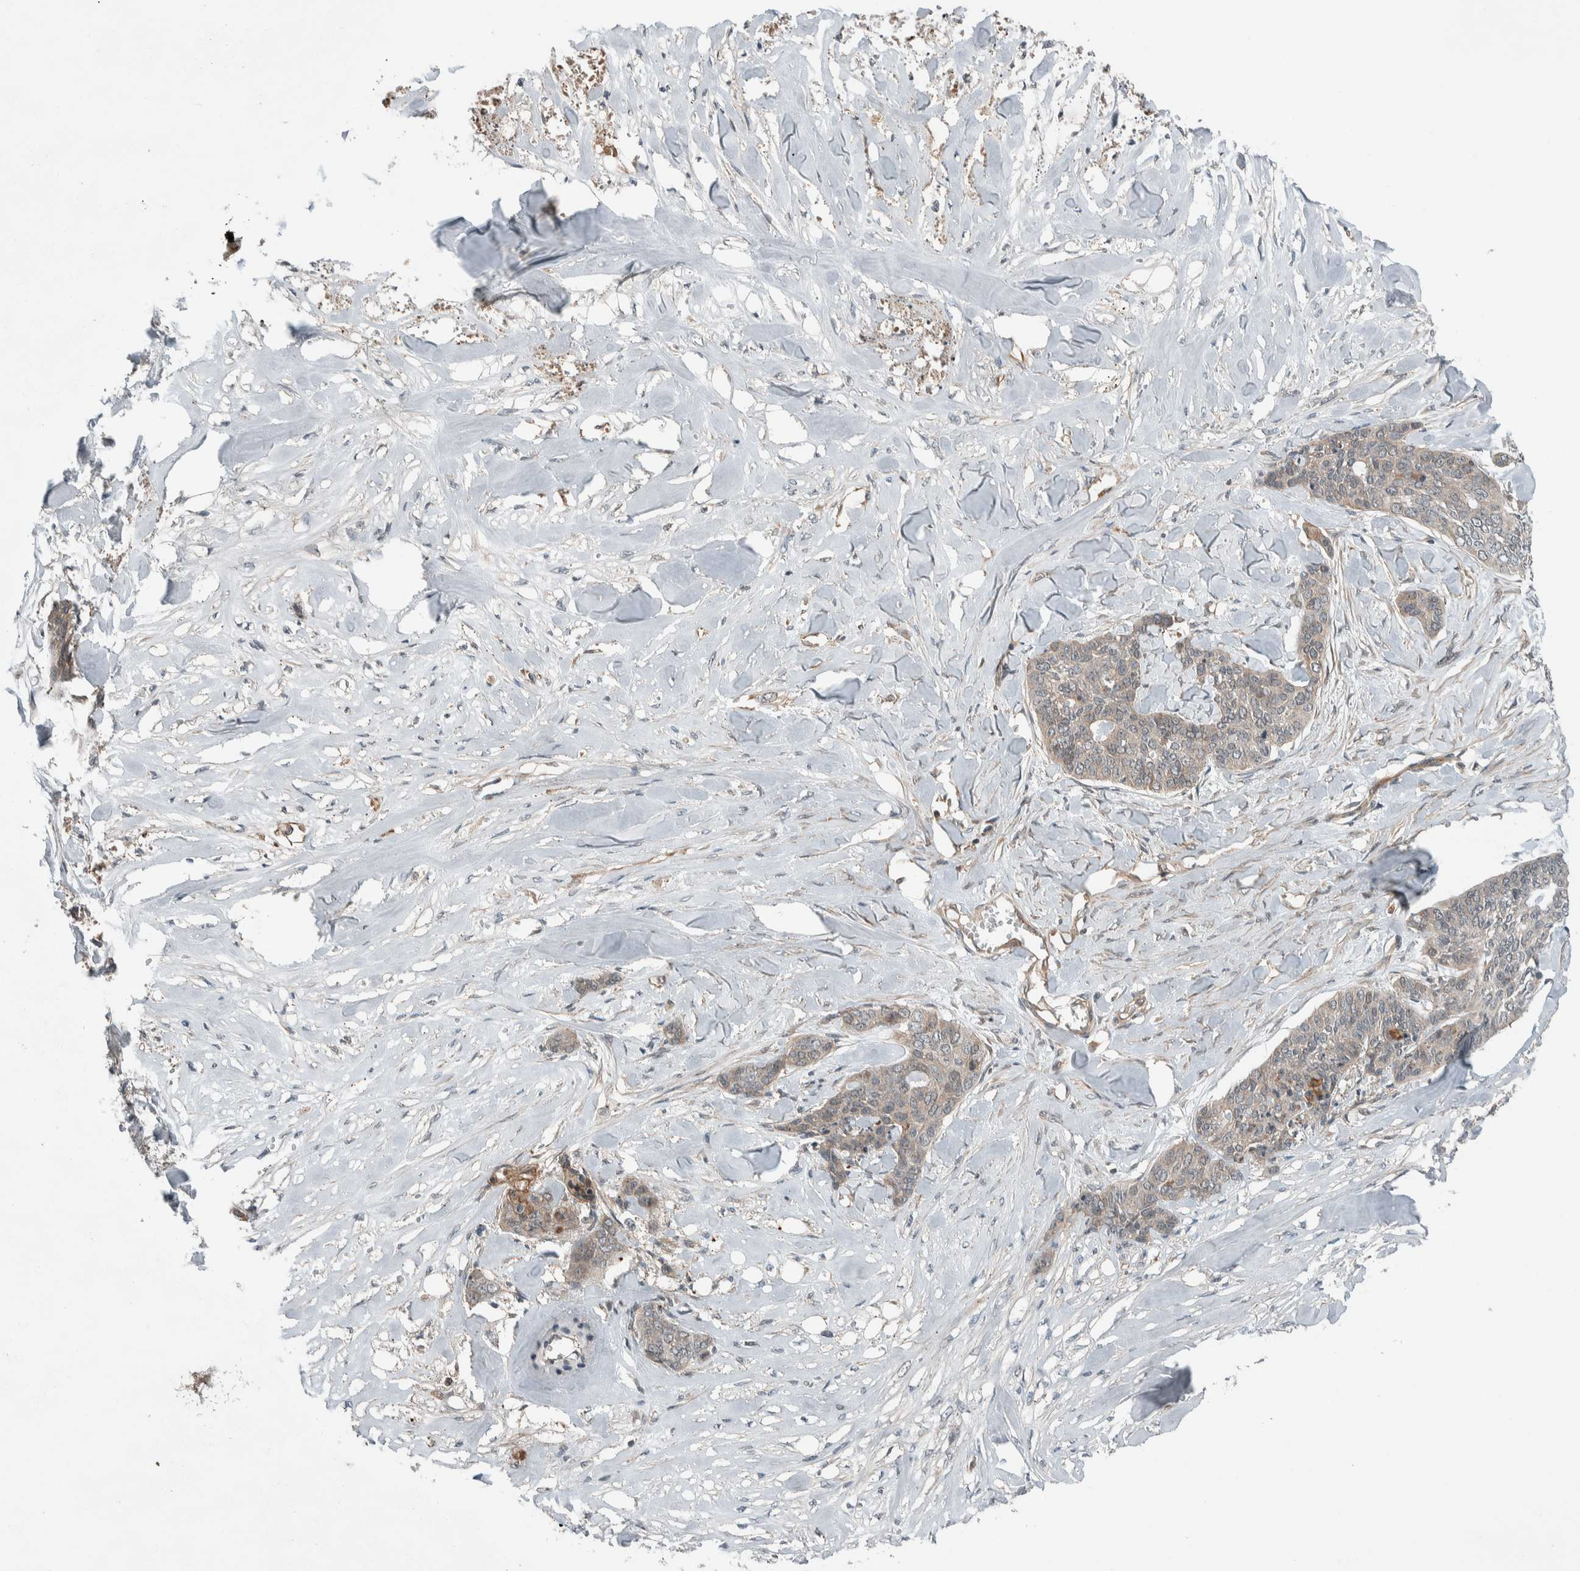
{"staining": {"intensity": "weak", "quantity": "25%-75%", "location": "cytoplasmic/membranous"}, "tissue": "skin cancer", "cell_type": "Tumor cells", "image_type": "cancer", "snomed": [{"axis": "morphology", "description": "Basal cell carcinoma"}, {"axis": "topography", "description": "Skin"}], "caption": "Immunohistochemistry (IHC) image of human skin basal cell carcinoma stained for a protein (brown), which exhibits low levels of weak cytoplasmic/membranous positivity in approximately 25%-75% of tumor cells.", "gene": "ARMC7", "patient": {"sex": "female", "age": 64}}